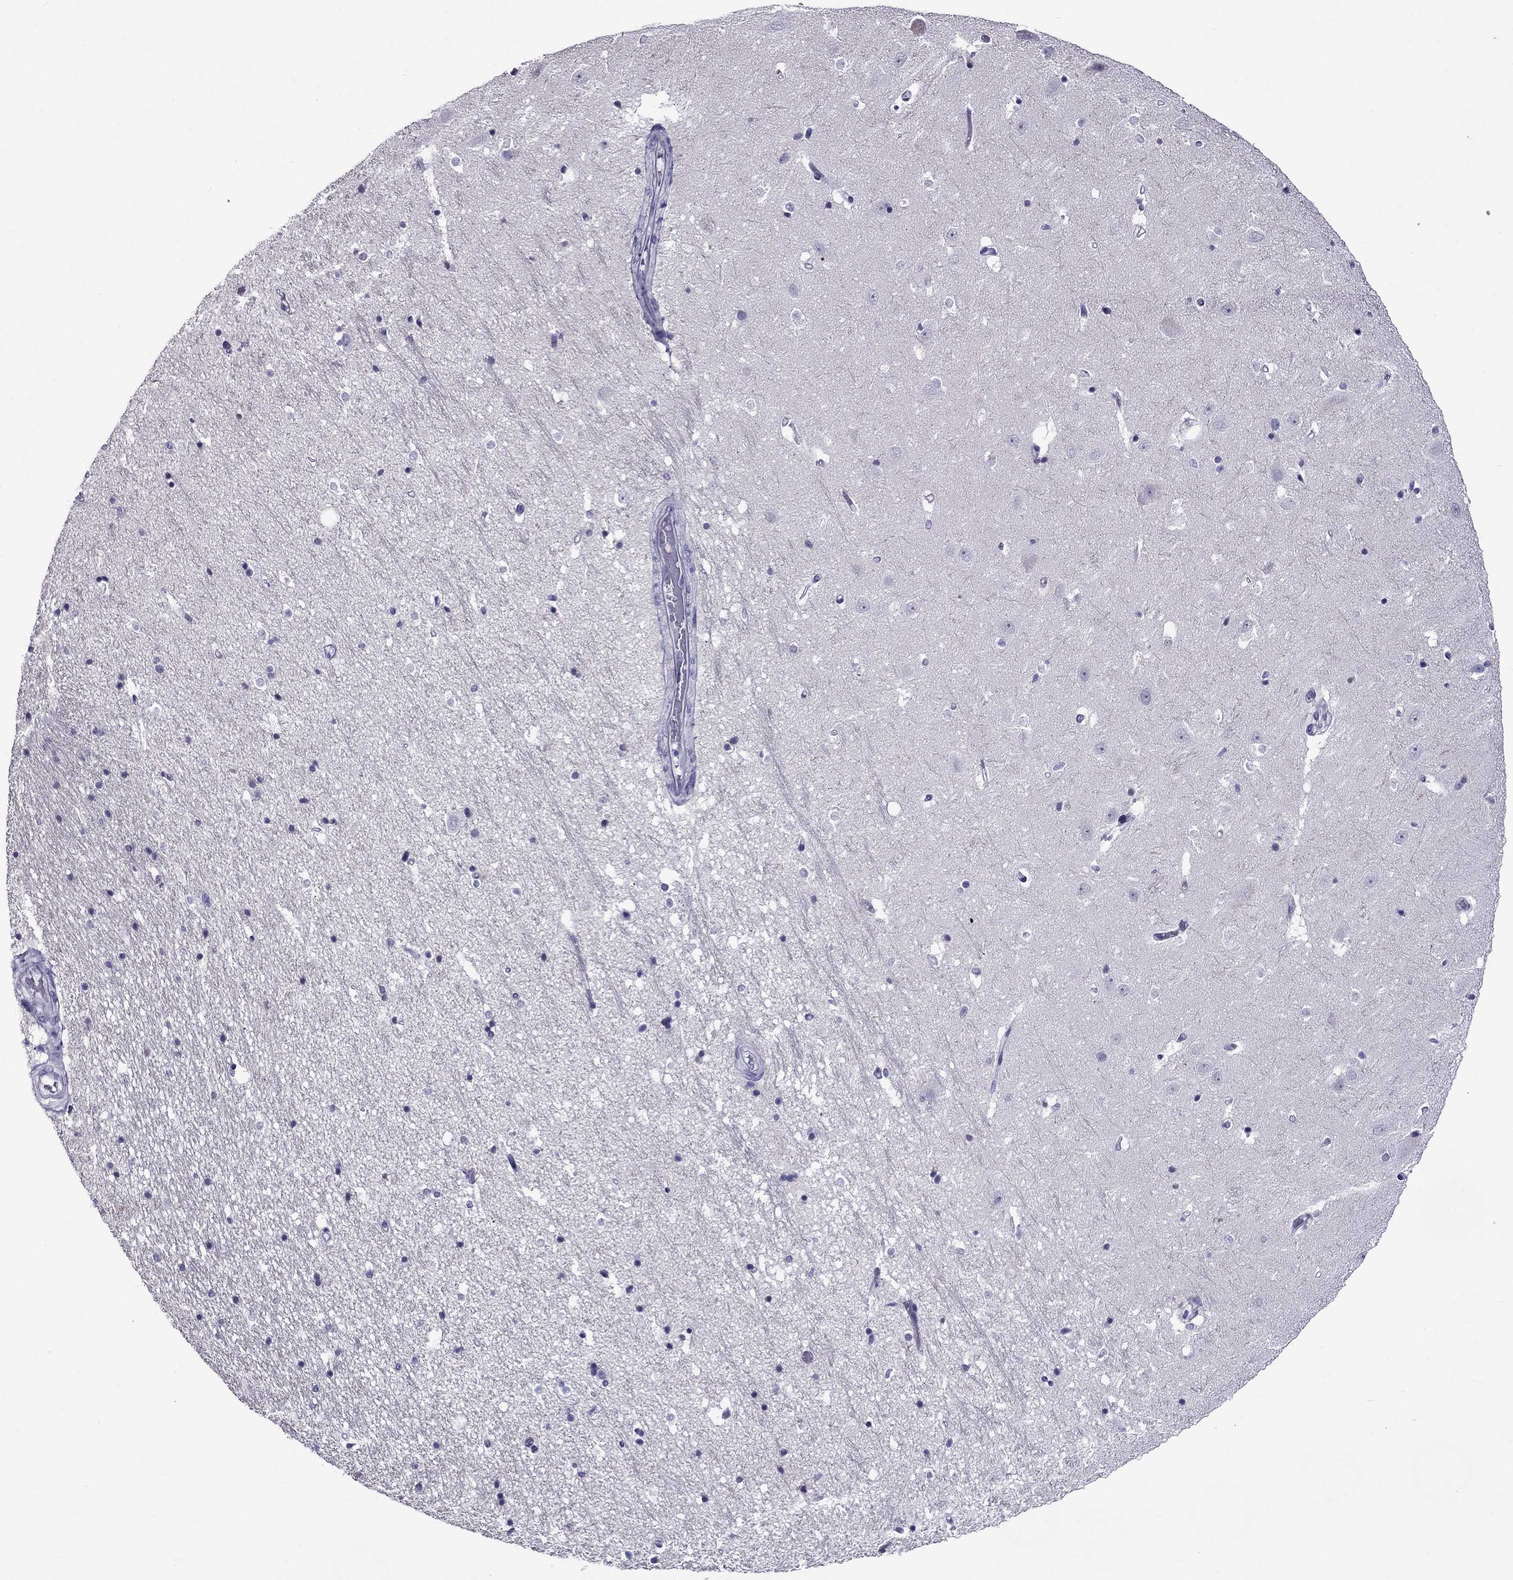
{"staining": {"intensity": "negative", "quantity": "none", "location": "none"}, "tissue": "hippocampus", "cell_type": "Glial cells", "image_type": "normal", "snomed": [{"axis": "morphology", "description": "Normal tissue, NOS"}, {"axis": "topography", "description": "Hippocampus"}], "caption": "Immunohistochemistry (IHC) image of unremarkable human hippocampus stained for a protein (brown), which displays no positivity in glial cells. The staining was performed using DAB (3,3'-diaminobenzidine) to visualize the protein expression in brown, while the nuclei were stained in blue with hematoxylin (Magnification: 20x).", "gene": "ZNF541", "patient": {"sex": "male", "age": 44}}